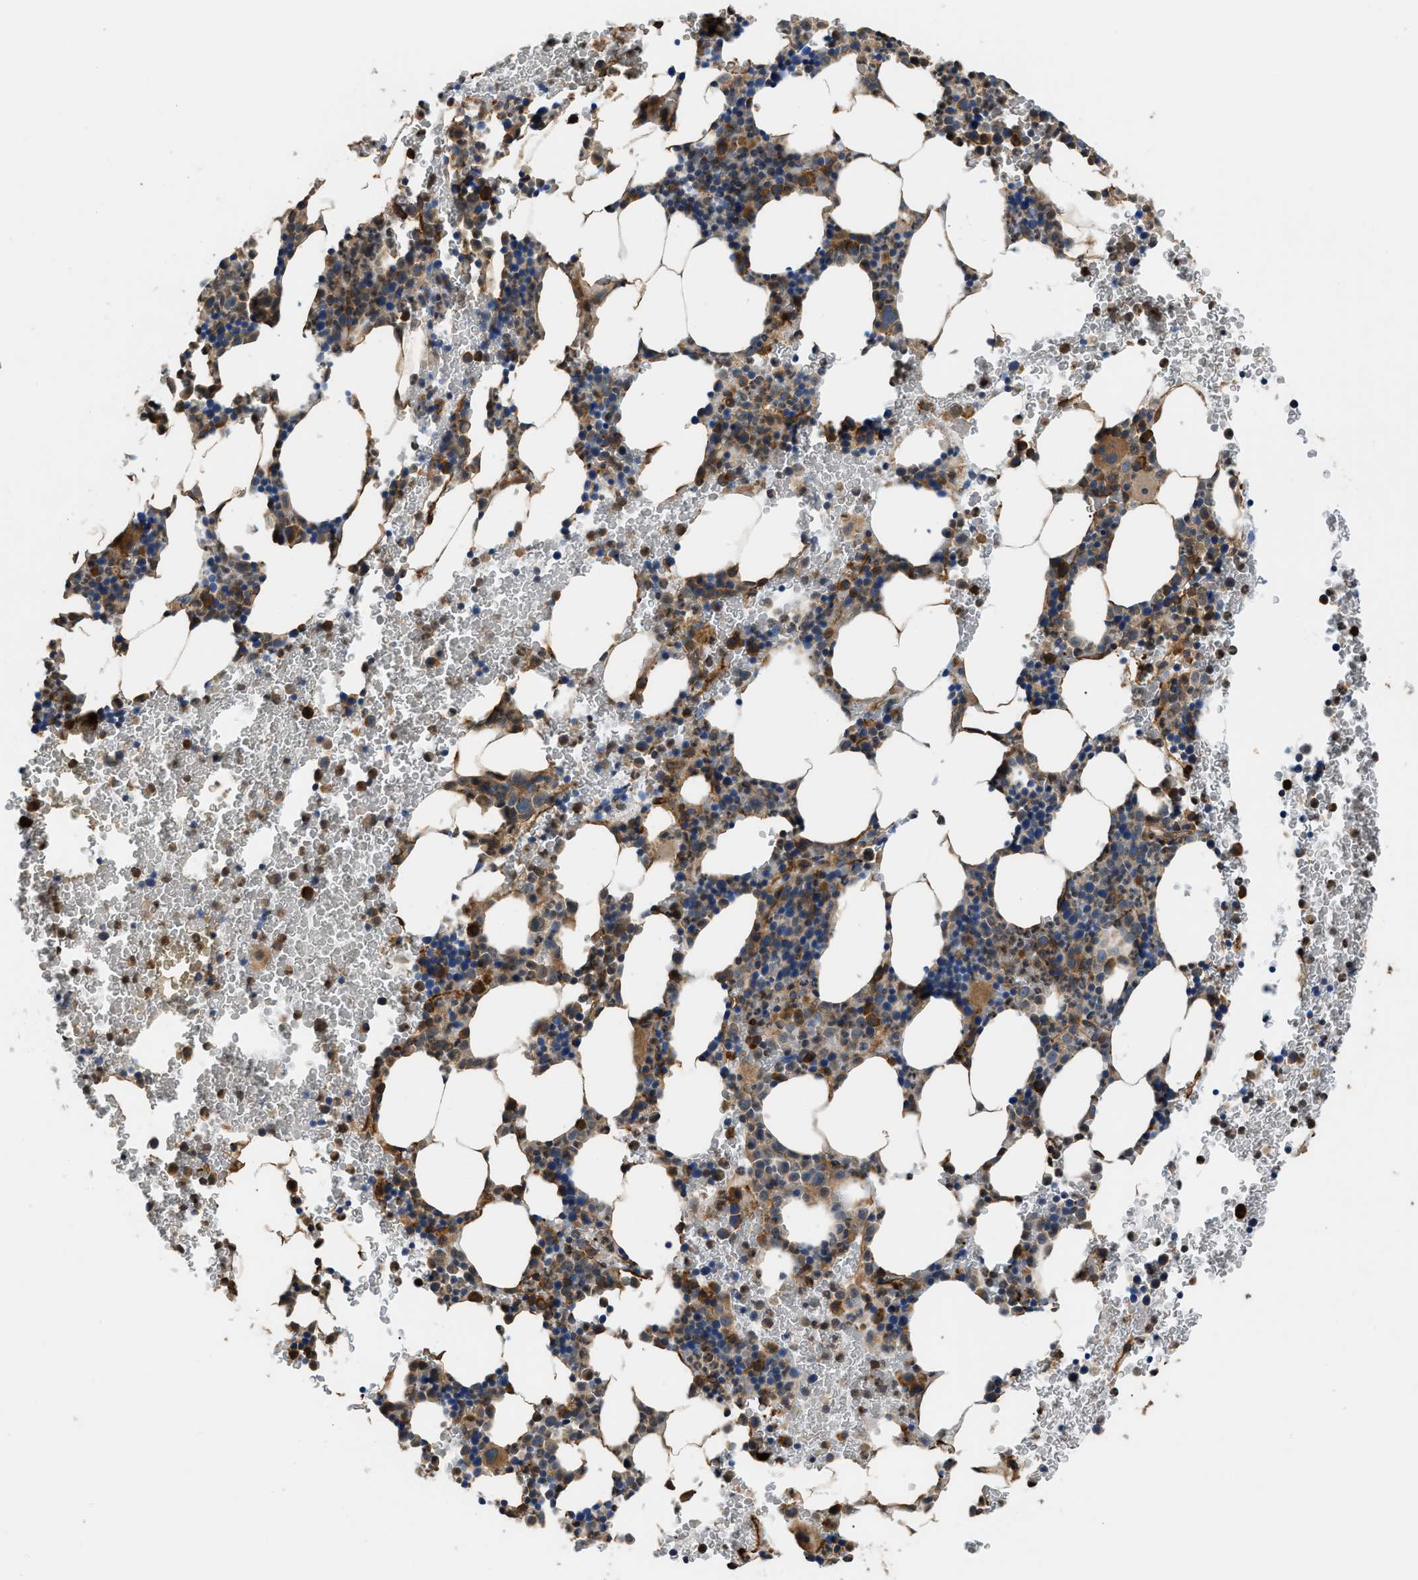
{"staining": {"intensity": "moderate", "quantity": "25%-75%", "location": "cytoplasmic/membranous"}, "tissue": "bone marrow", "cell_type": "Hematopoietic cells", "image_type": "normal", "snomed": [{"axis": "morphology", "description": "Normal tissue, NOS"}, {"axis": "morphology", "description": "Inflammation, NOS"}, {"axis": "topography", "description": "Bone marrow"}], "caption": "A high-resolution image shows immunohistochemistry (IHC) staining of normal bone marrow, which displays moderate cytoplasmic/membranous expression in about 25%-75% of hematopoietic cells.", "gene": "DDHD2", "patient": {"sex": "female", "age": 70}}